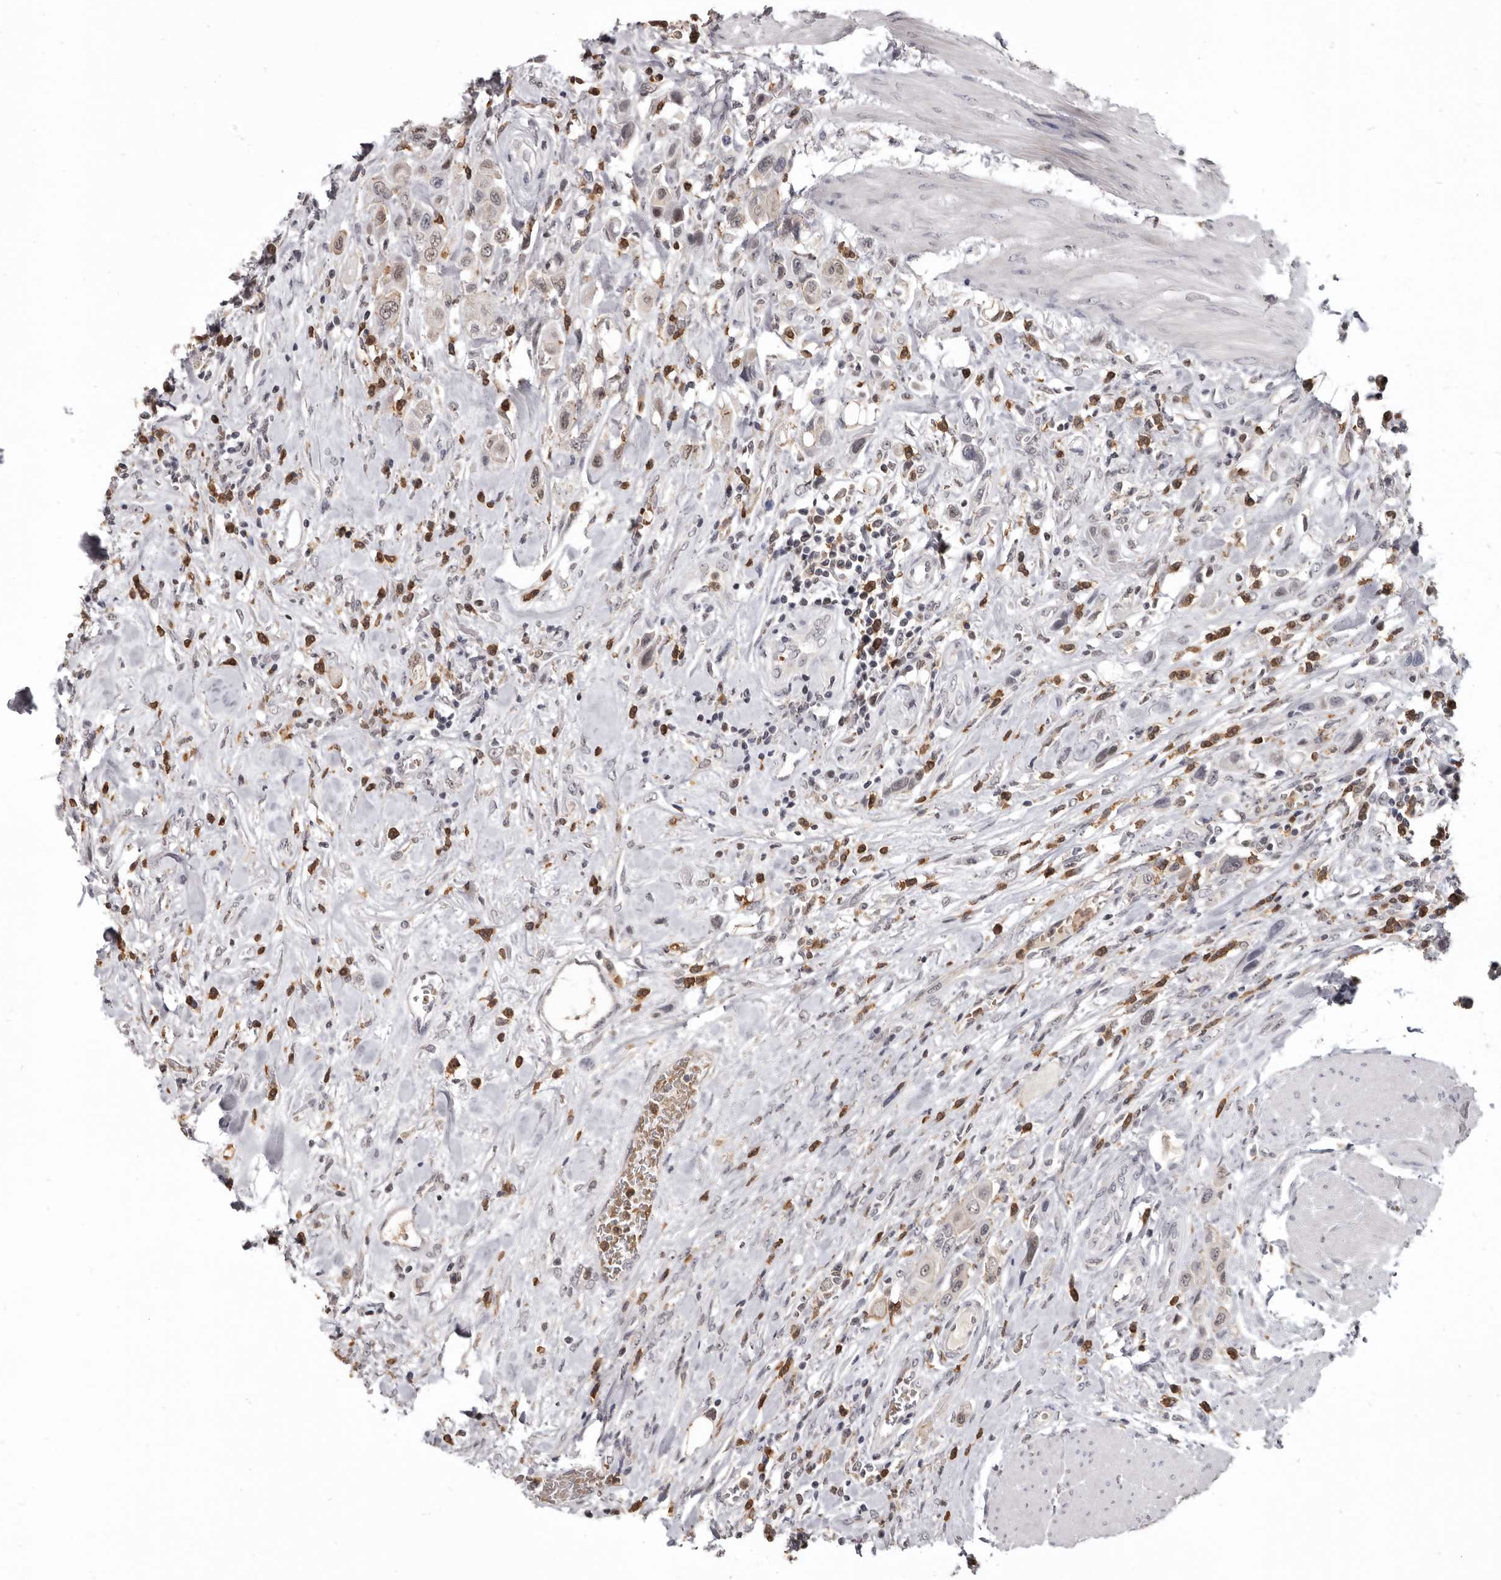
{"staining": {"intensity": "weak", "quantity": "<25%", "location": "nuclear"}, "tissue": "urothelial cancer", "cell_type": "Tumor cells", "image_type": "cancer", "snomed": [{"axis": "morphology", "description": "Urothelial carcinoma, High grade"}, {"axis": "topography", "description": "Urinary bladder"}], "caption": "This is an immunohistochemistry (IHC) histopathology image of human high-grade urothelial carcinoma. There is no staining in tumor cells.", "gene": "CGN", "patient": {"sex": "male", "age": 50}}